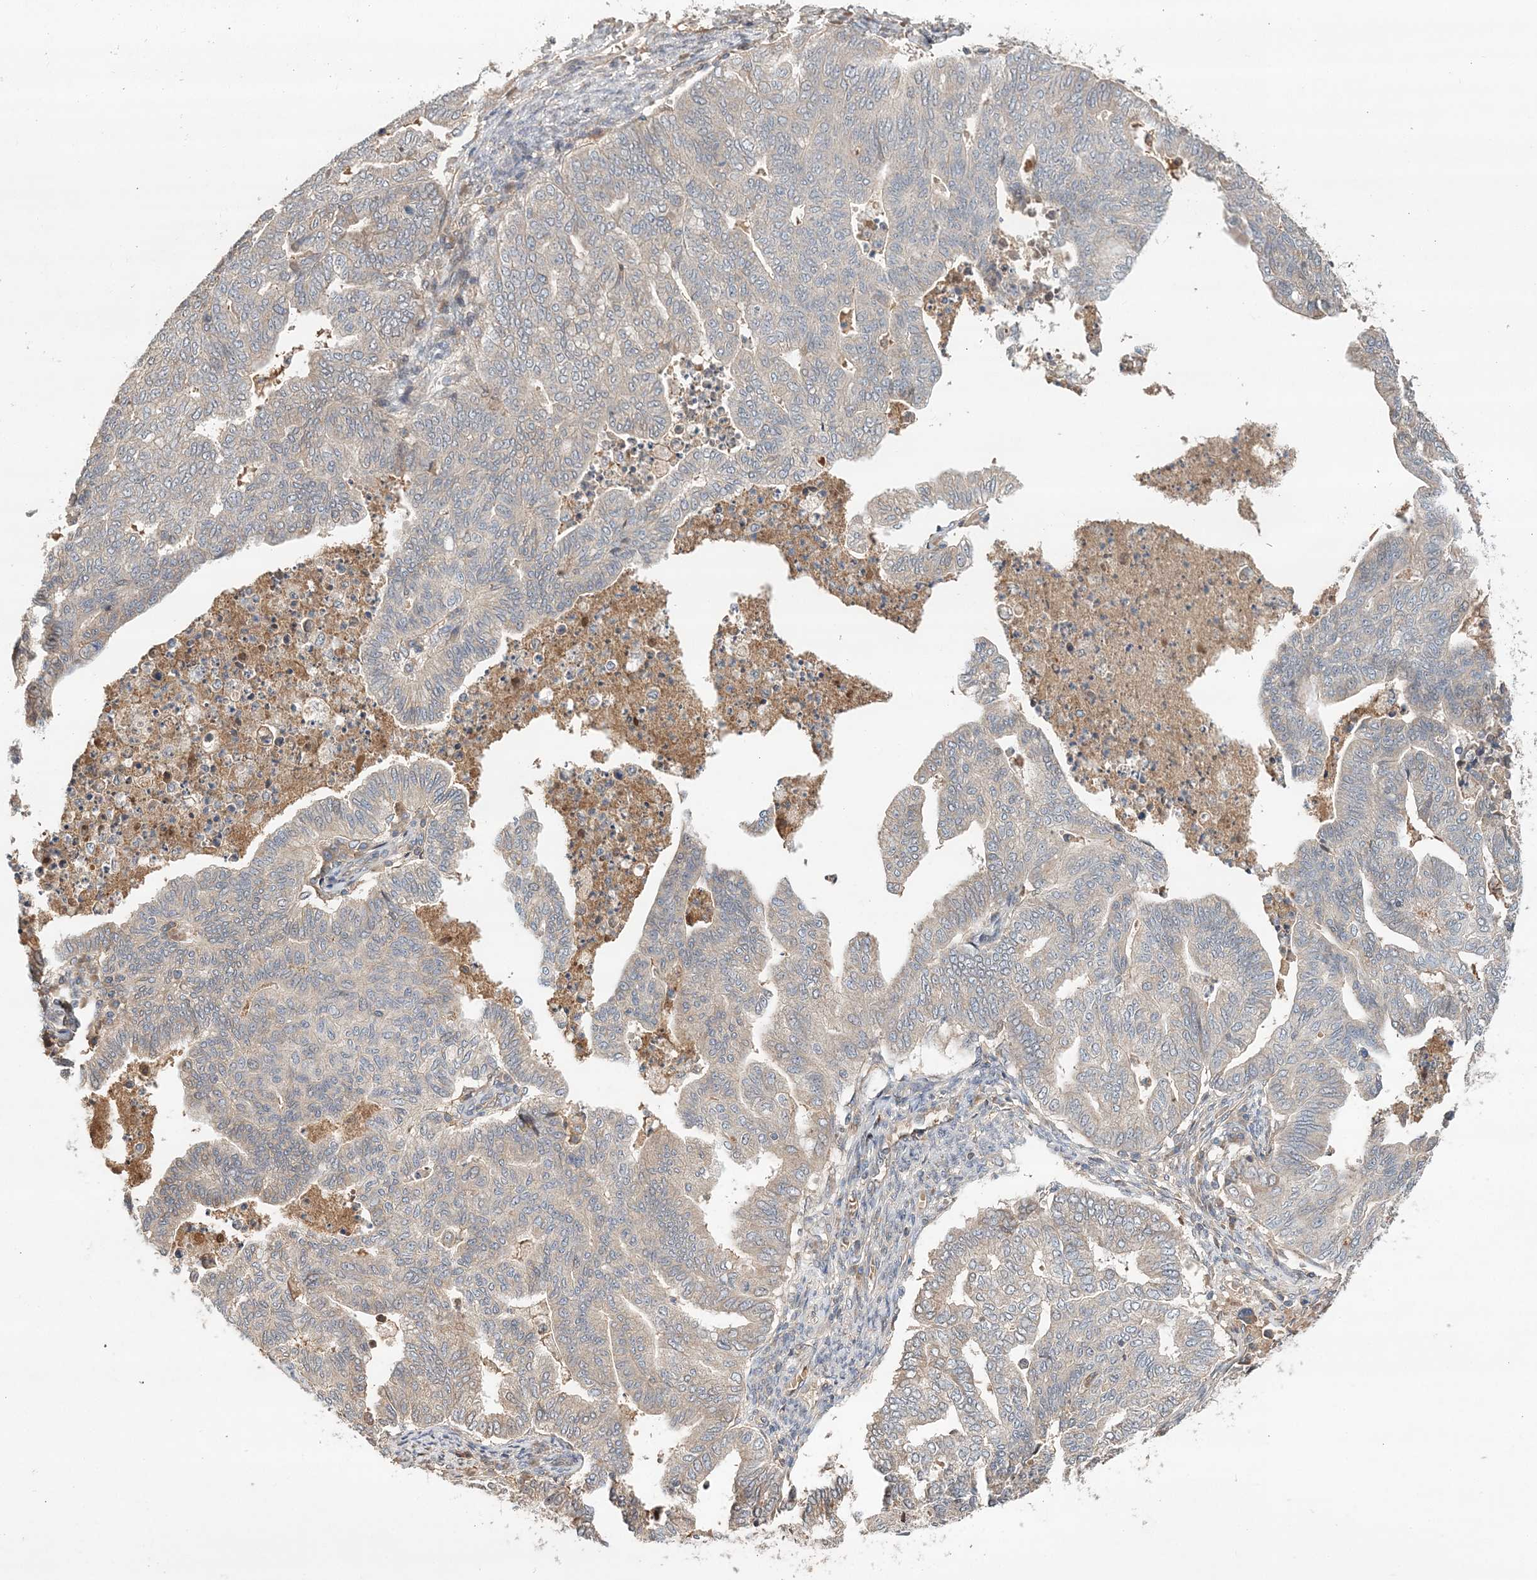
{"staining": {"intensity": "negative", "quantity": "none", "location": "none"}, "tissue": "endometrial cancer", "cell_type": "Tumor cells", "image_type": "cancer", "snomed": [{"axis": "morphology", "description": "Adenocarcinoma, NOS"}, {"axis": "topography", "description": "Endometrium"}], "caption": "Immunohistochemistry of endometrial cancer exhibits no positivity in tumor cells.", "gene": "SYCP3", "patient": {"sex": "female", "age": 79}}